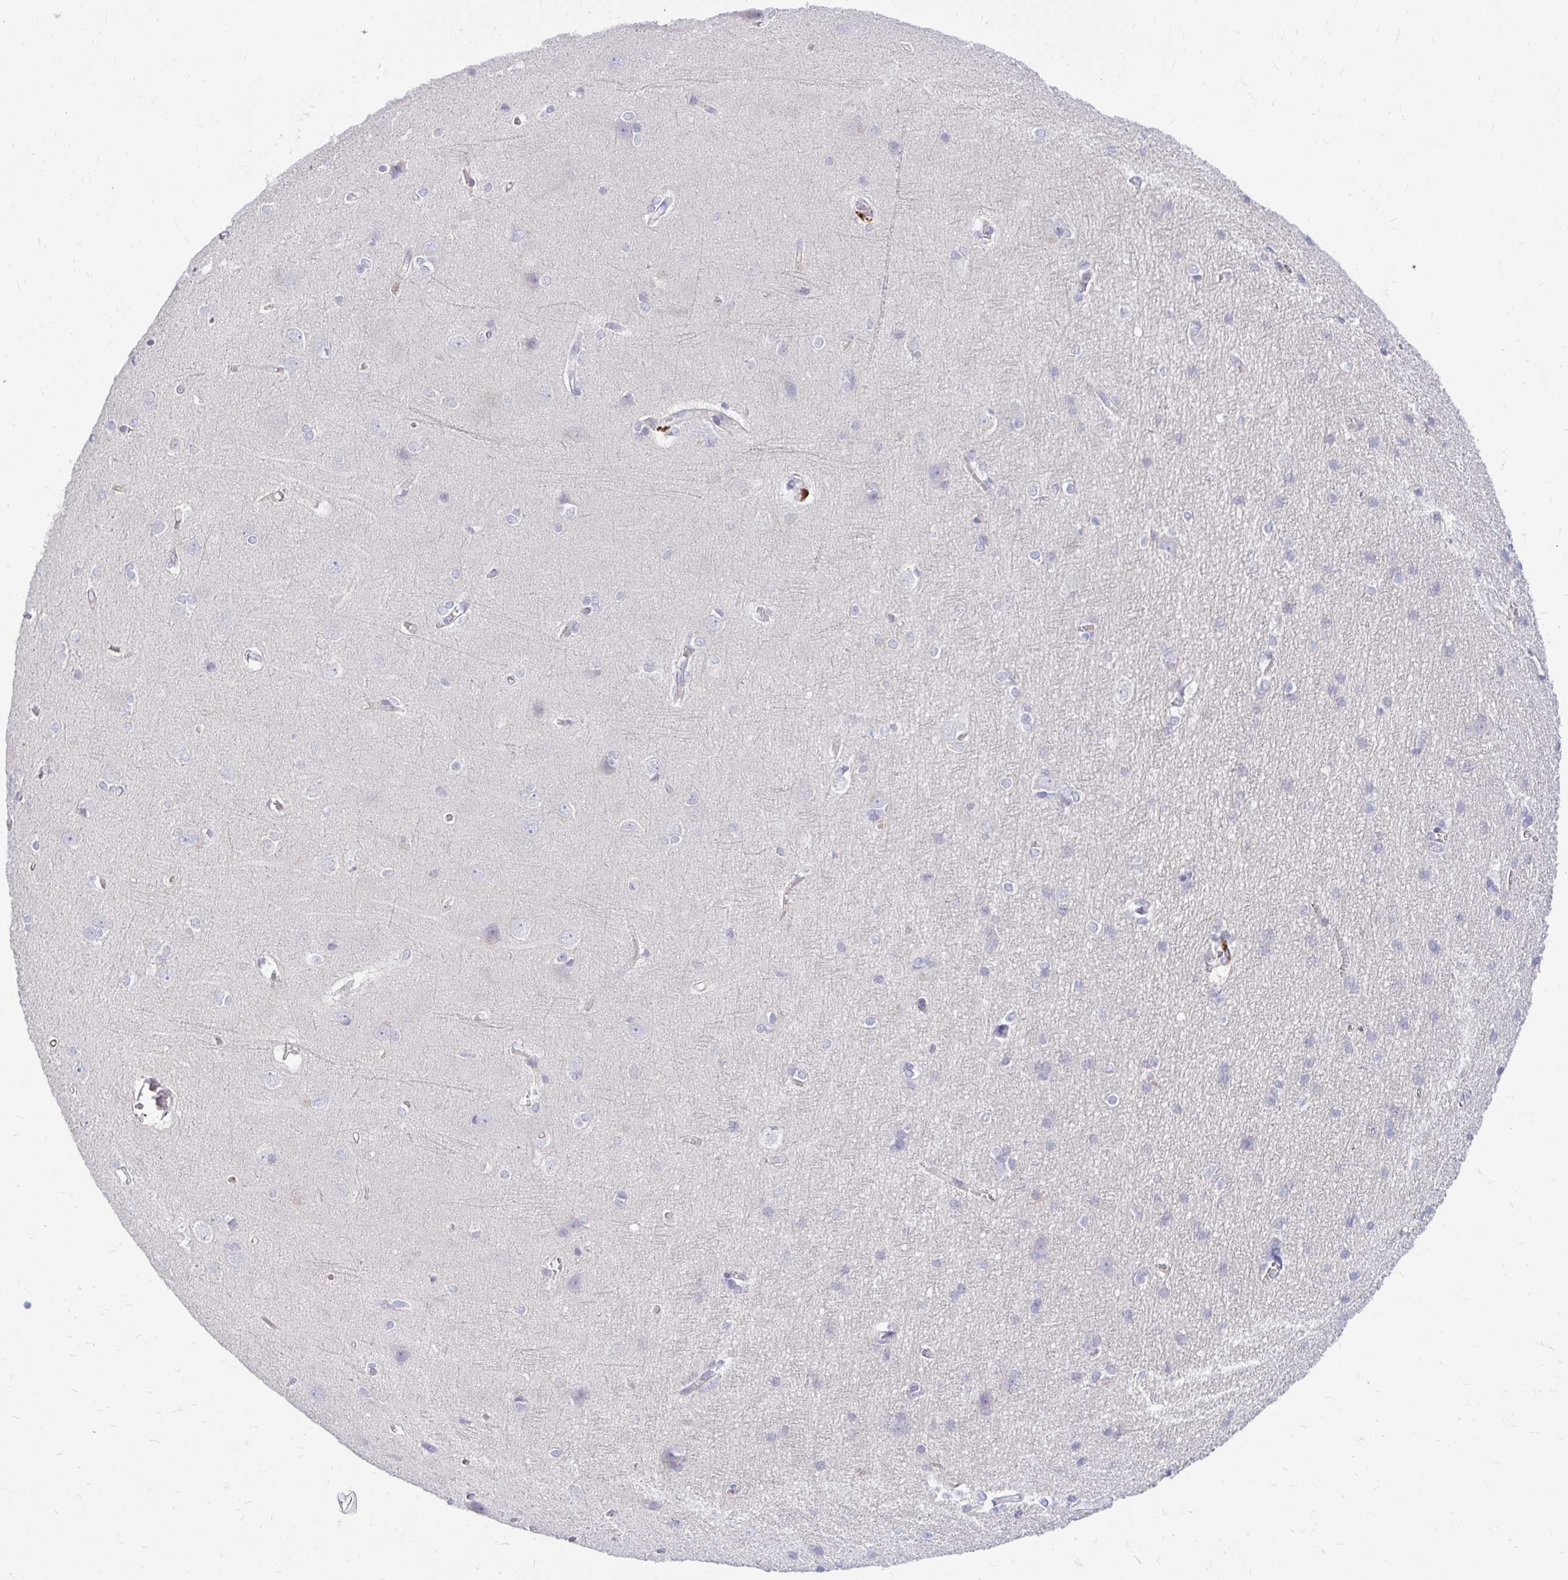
{"staining": {"intensity": "negative", "quantity": "none", "location": "none"}, "tissue": "cerebral cortex", "cell_type": "Endothelial cells", "image_type": "normal", "snomed": [{"axis": "morphology", "description": "Normal tissue, NOS"}, {"axis": "topography", "description": "Cerebral cortex"}], "caption": "DAB immunohistochemical staining of normal cerebral cortex reveals no significant positivity in endothelial cells.", "gene": "TSPEAR", "patient": {"sex": "male", "age": 37}}